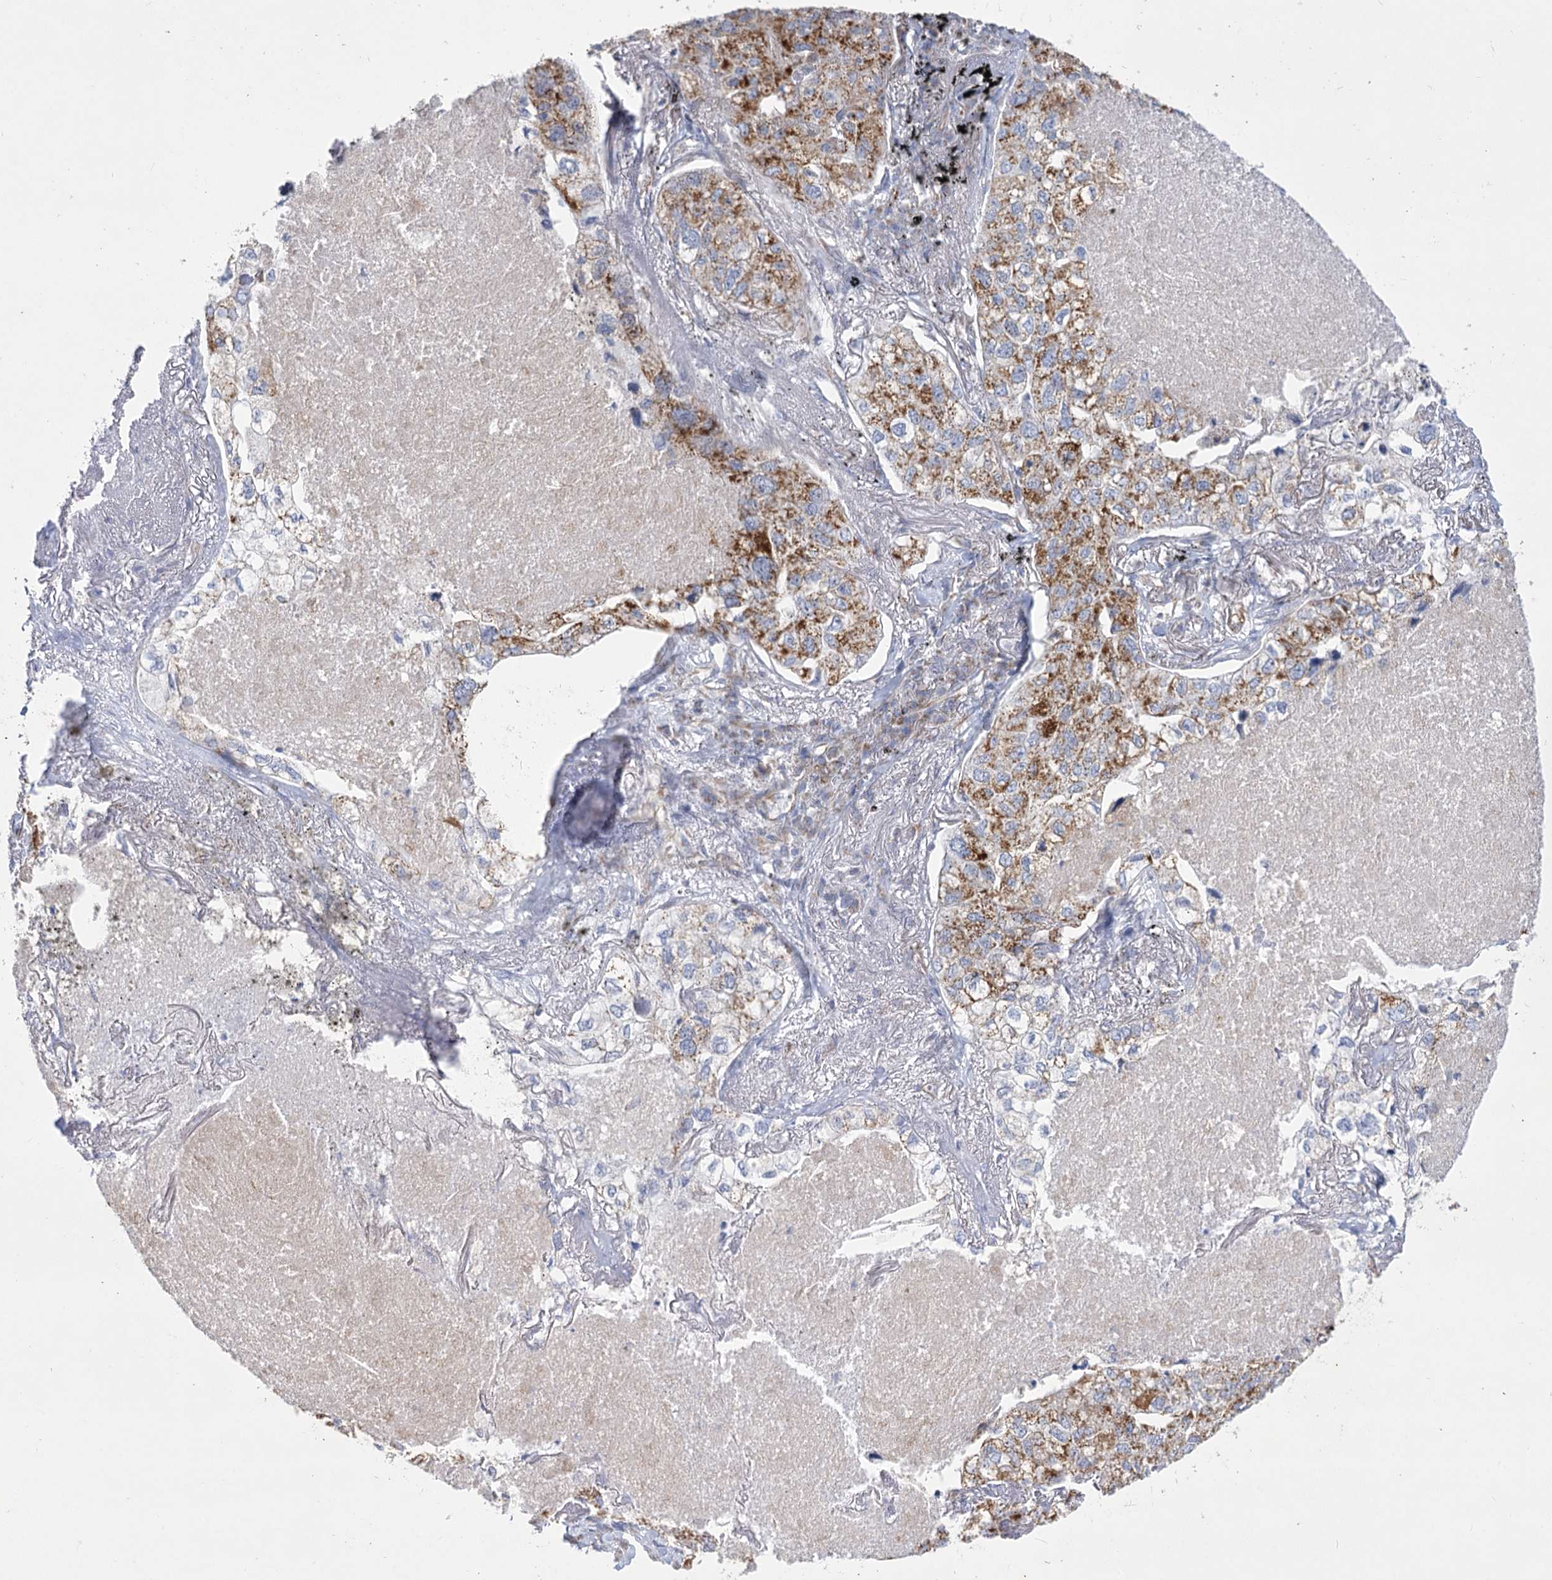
{"staining": {"intensity": "strong", "quantity": "25%-75%", "location": "cytoplasmic/membranous"}, "tissue": "lung cancer", "cell_type": "Tumor cells", "image_type": "cancer", "snomed": [{"axis": "morphology", "description": "Adenocarcinoma, NOS"}, {"axis": "topography", "description": "Lung"}], "caption": "The image displays immunohistochemical staining of lung cancer. There is strong cytoplasmic/membranous staining is present in about 25%-75% of tumor cells.", "gene": "DHTKD1", "patient": {"sex": "male", "age": 65}}